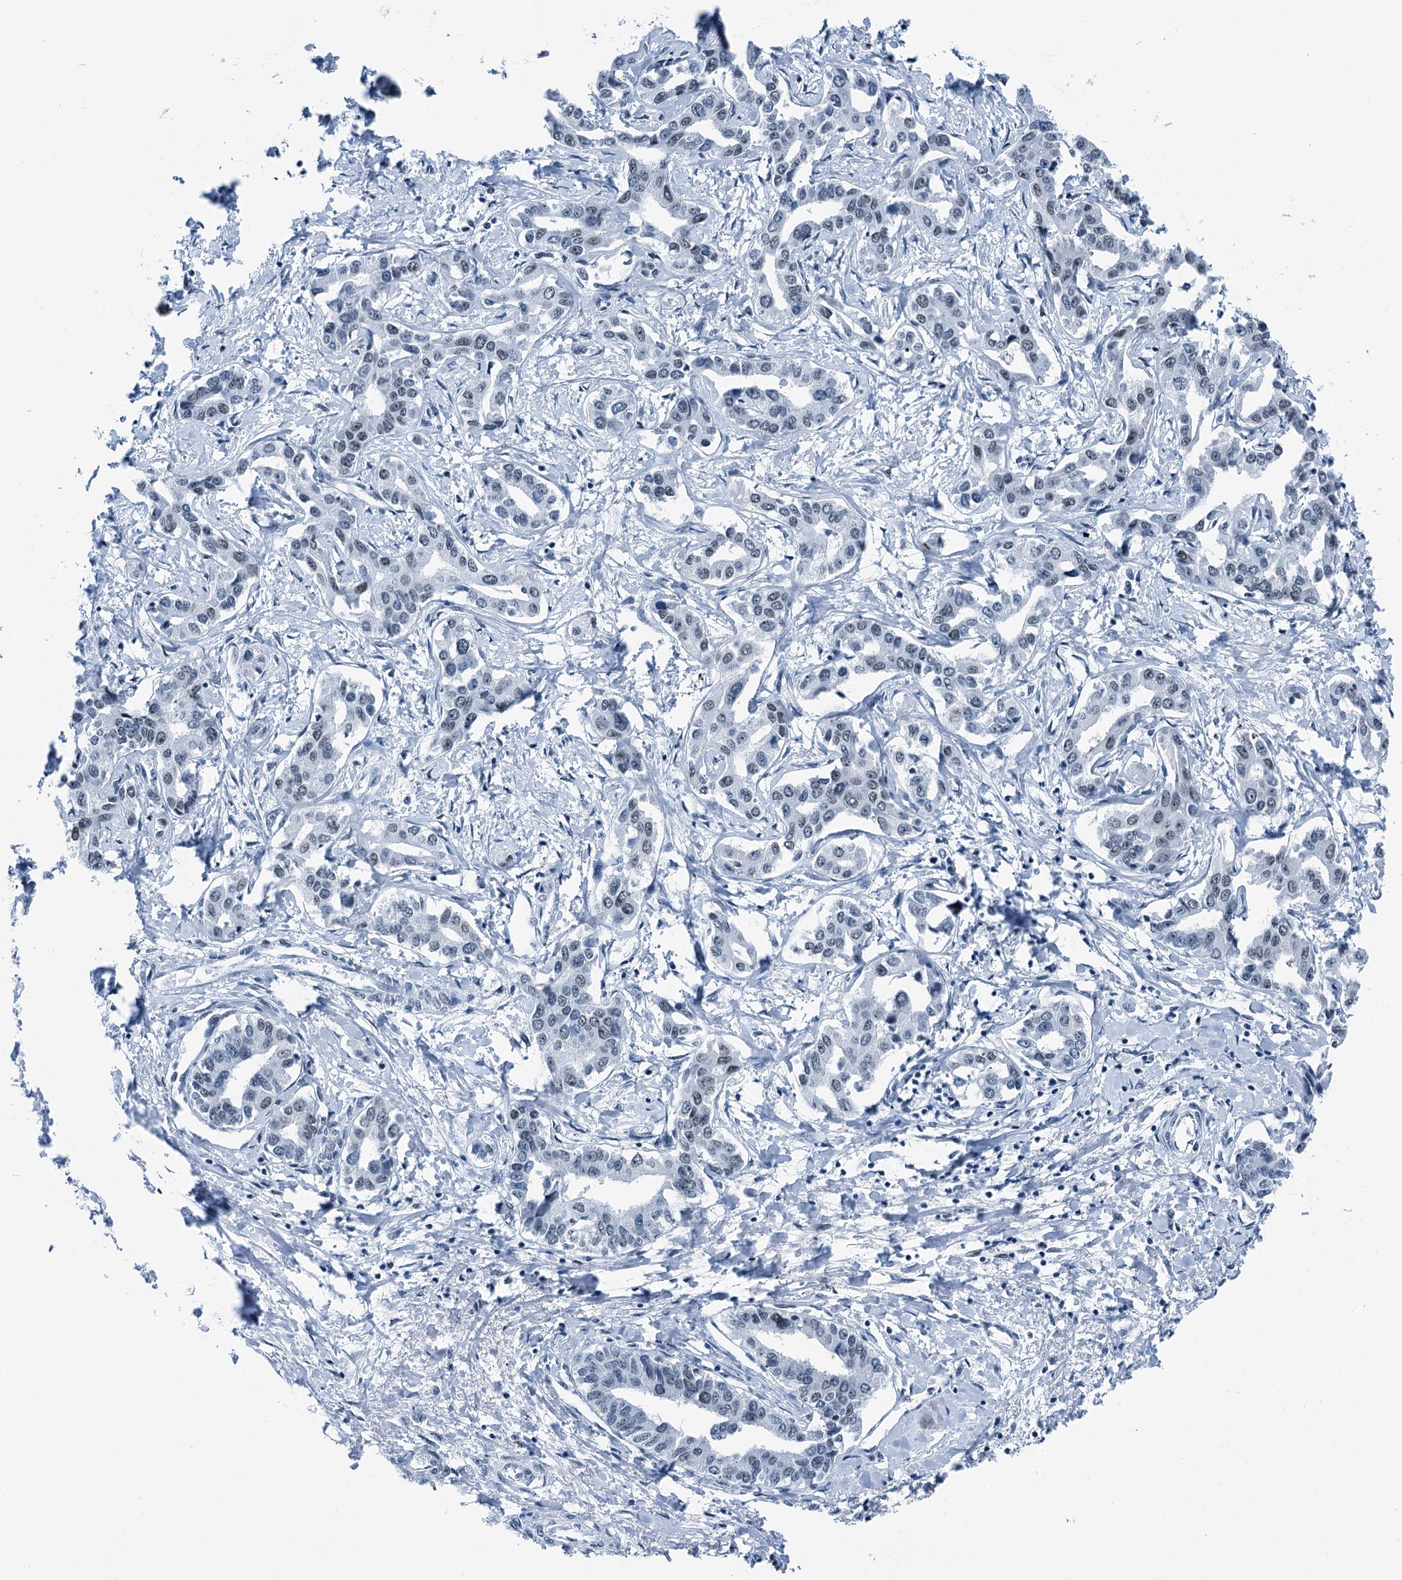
{"staining": {"intensity": "negative", "quantity": "none", "location": "none"}, "tissue": "liver cancer", "cell_type": "Tumor cells", "image_type": "cancer", "snomed": [{"axis": "morphology", "description": "Cholangiocarcinoma"}, {"axis": "topography", "description": "Liver"}], "caption": "An immunohistochemistry image of liver cancer is shown. There is no staining in tumor cells of liver cancer.", "gene": "TRPT1", "patient": {"sex": "male", "age": 59}}